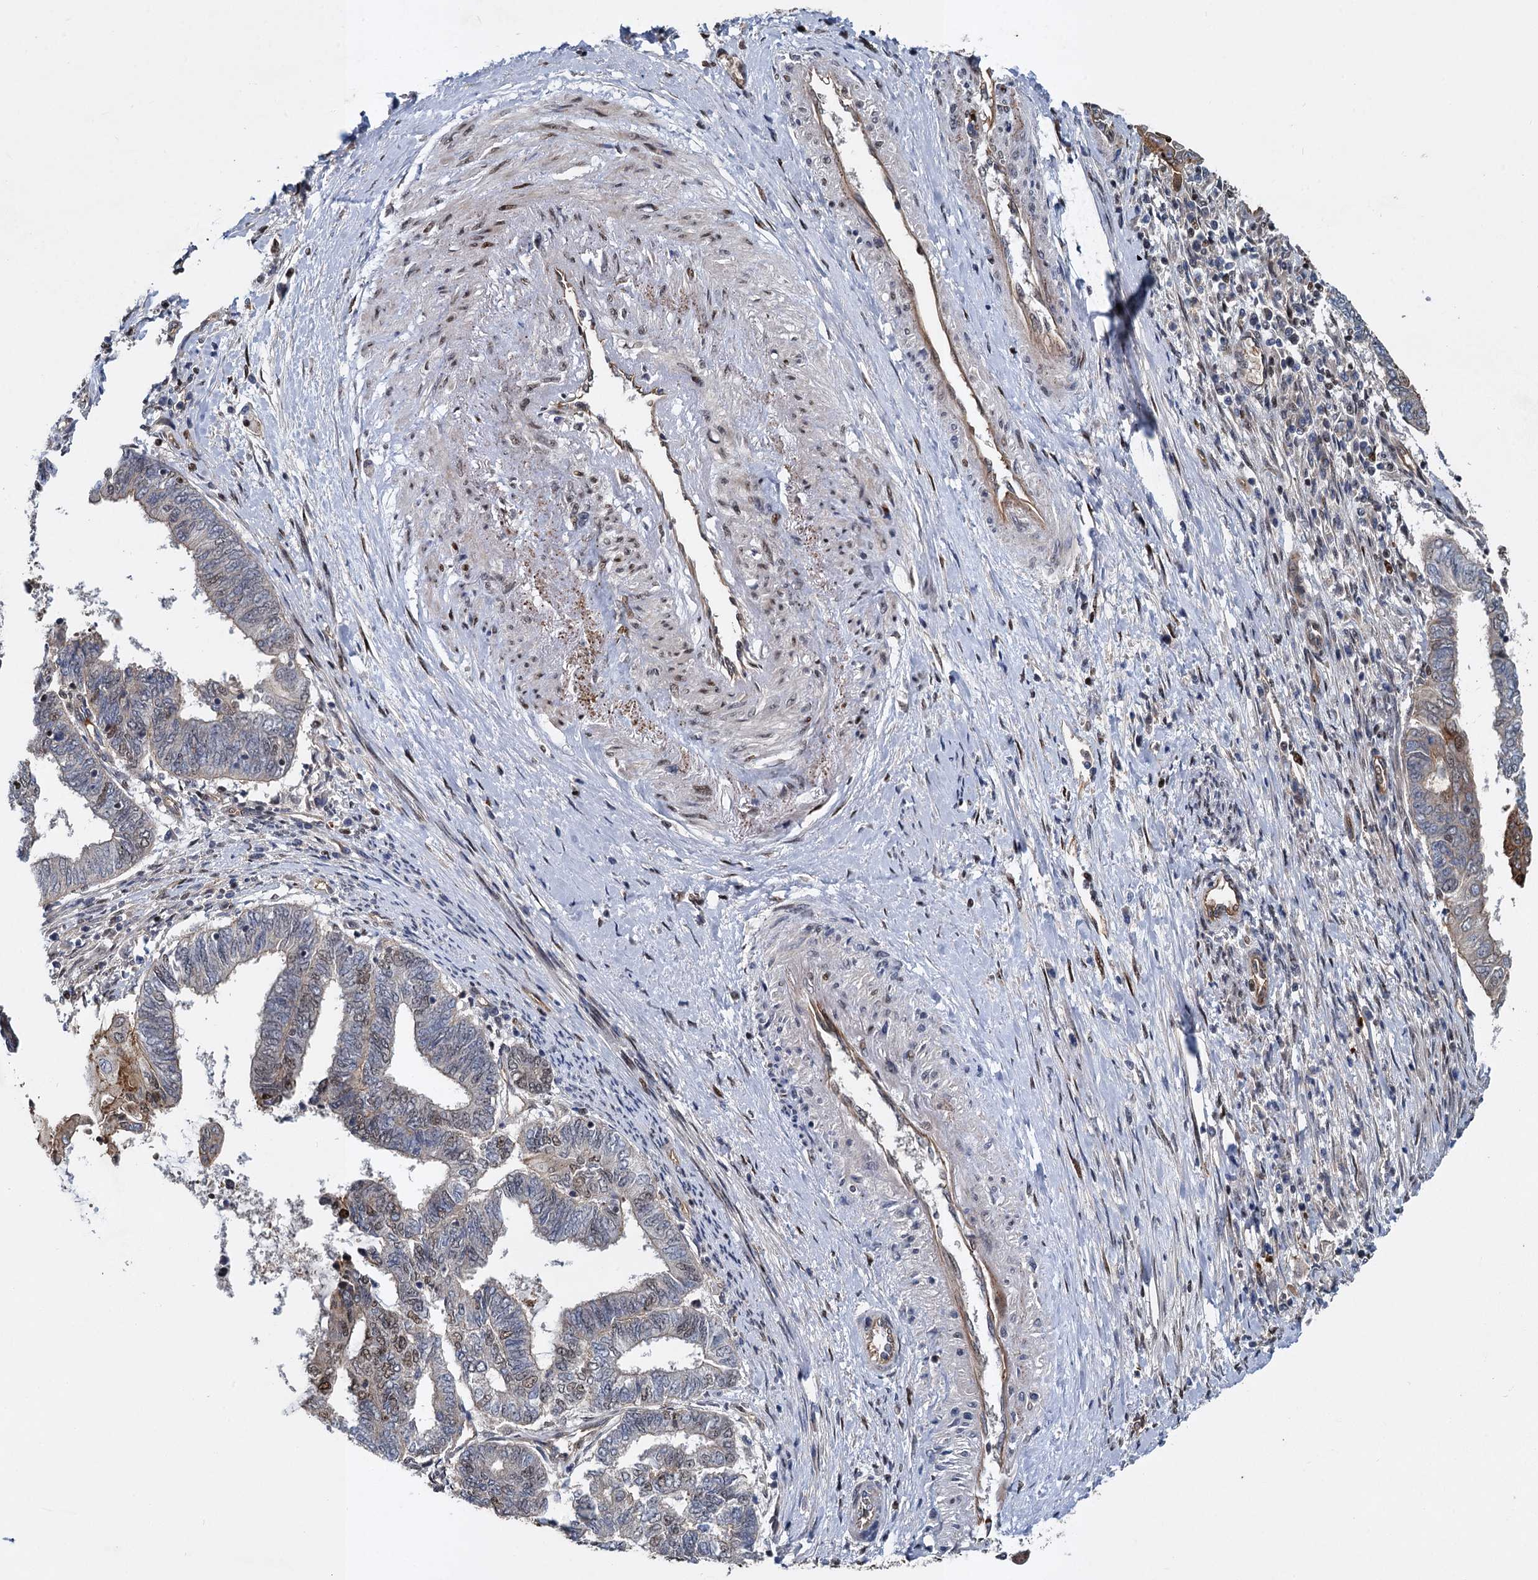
{"staining": {"intensity": "weak", "quantity": "<25%", "location": "nuclear"}, "tissue": "endometrial cancer", "cell_type": "Tumor cells", "image_type": "cancer", "snomed": [{"axis": "morphology", "description": "Adenocarcinoma, NOS"}, {"axis": "topography", "description": "Uterus"}, {"axis": "topography", "description": "Endometrium"}], "caption": "Immunohistochemistry micrograph of human endometrial cancer stained for a protein (brown), which shows no staining in tumor cells.", "gene": "ANKRD49", "patient": {"sex": "female", "age": 70}}